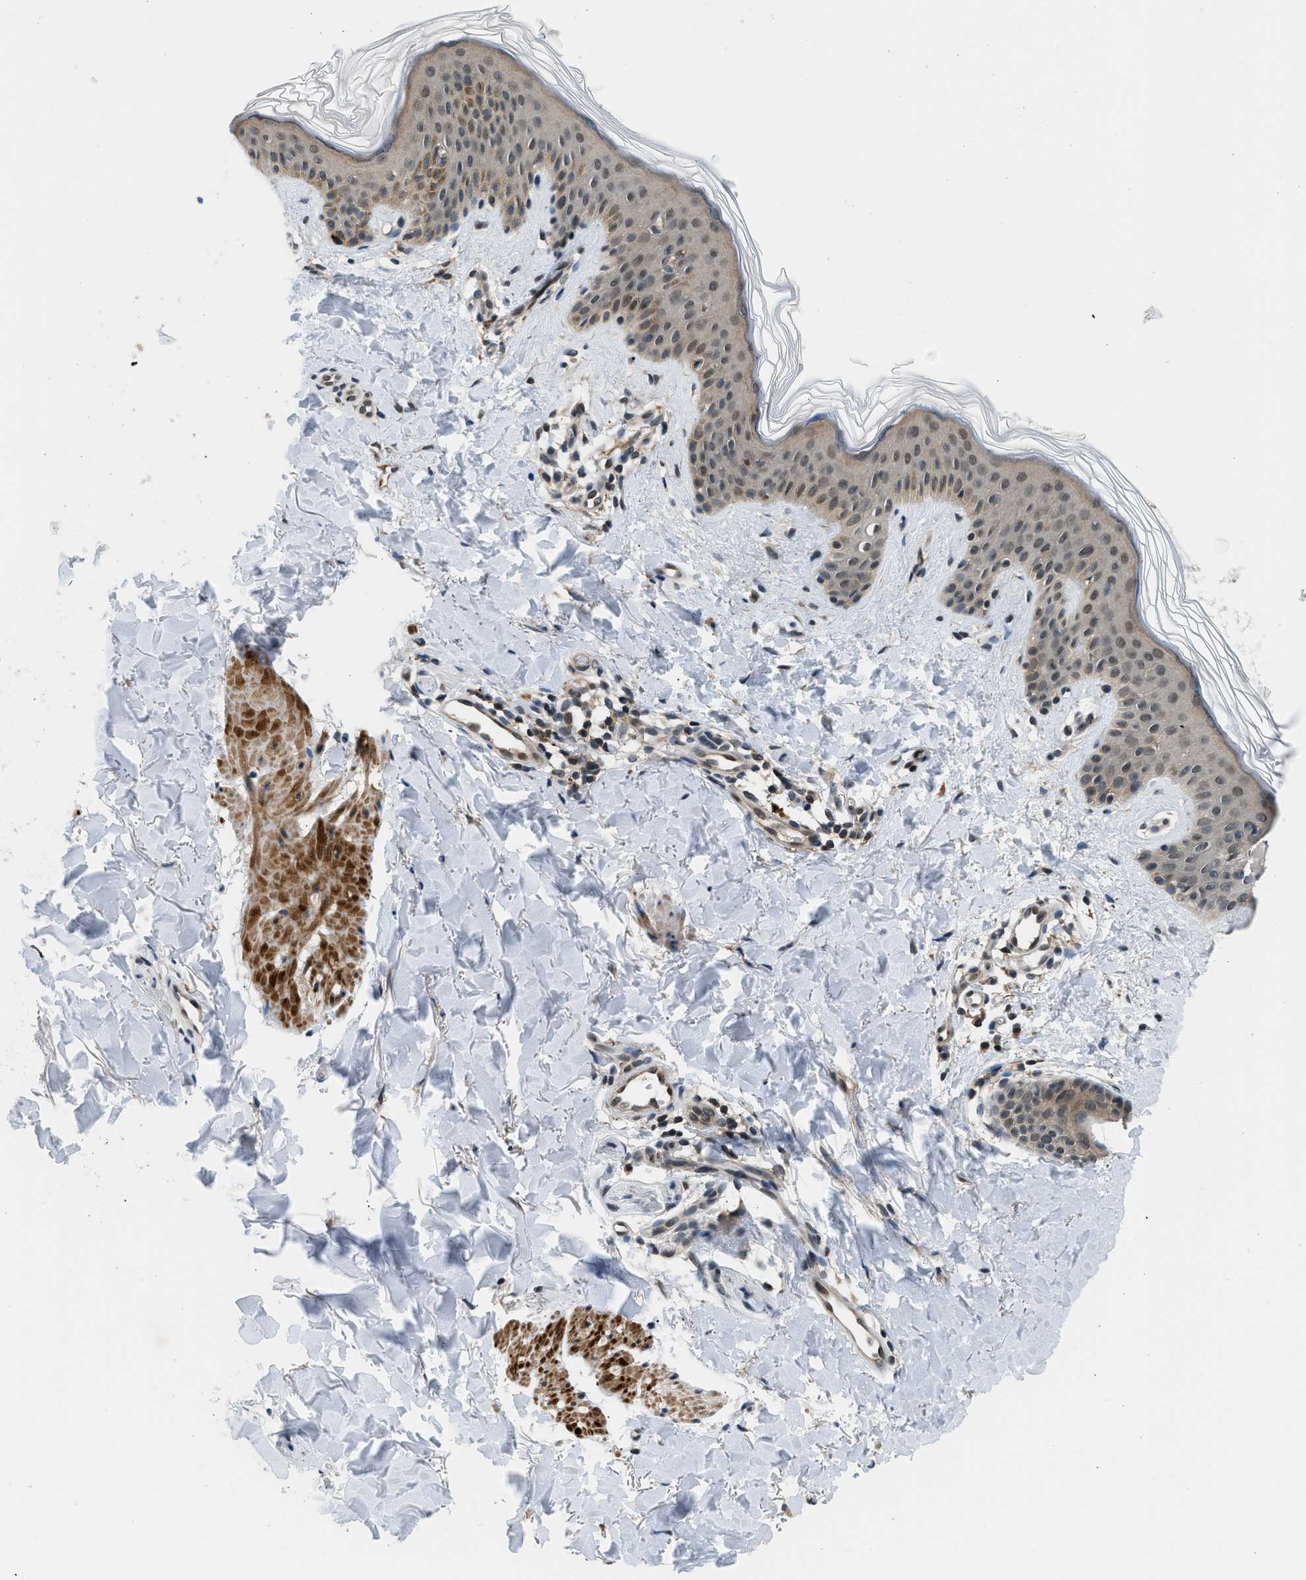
{"staining": {"intensity": "moderate", "quantity": ">75%", "location": "cytoplasmic/membranous,nuclear"}, "tissue": "skin", "cell_type": "Fibroblasts", "image_type": "normal", "snomed": [{"axis": "morphology", "description": "Normal tissue, NOS"}, {"axis": "topography", "description": "Skin"}], "caption": "This is a micrograph of immunohistochemistry staining of unremarkable skin, which shows moderate expression in the cytoplasmic/membranous,nuclear of fibroblasts.", "gene": "MTMR1", "patient": {"sex": "male", "age": 40}}